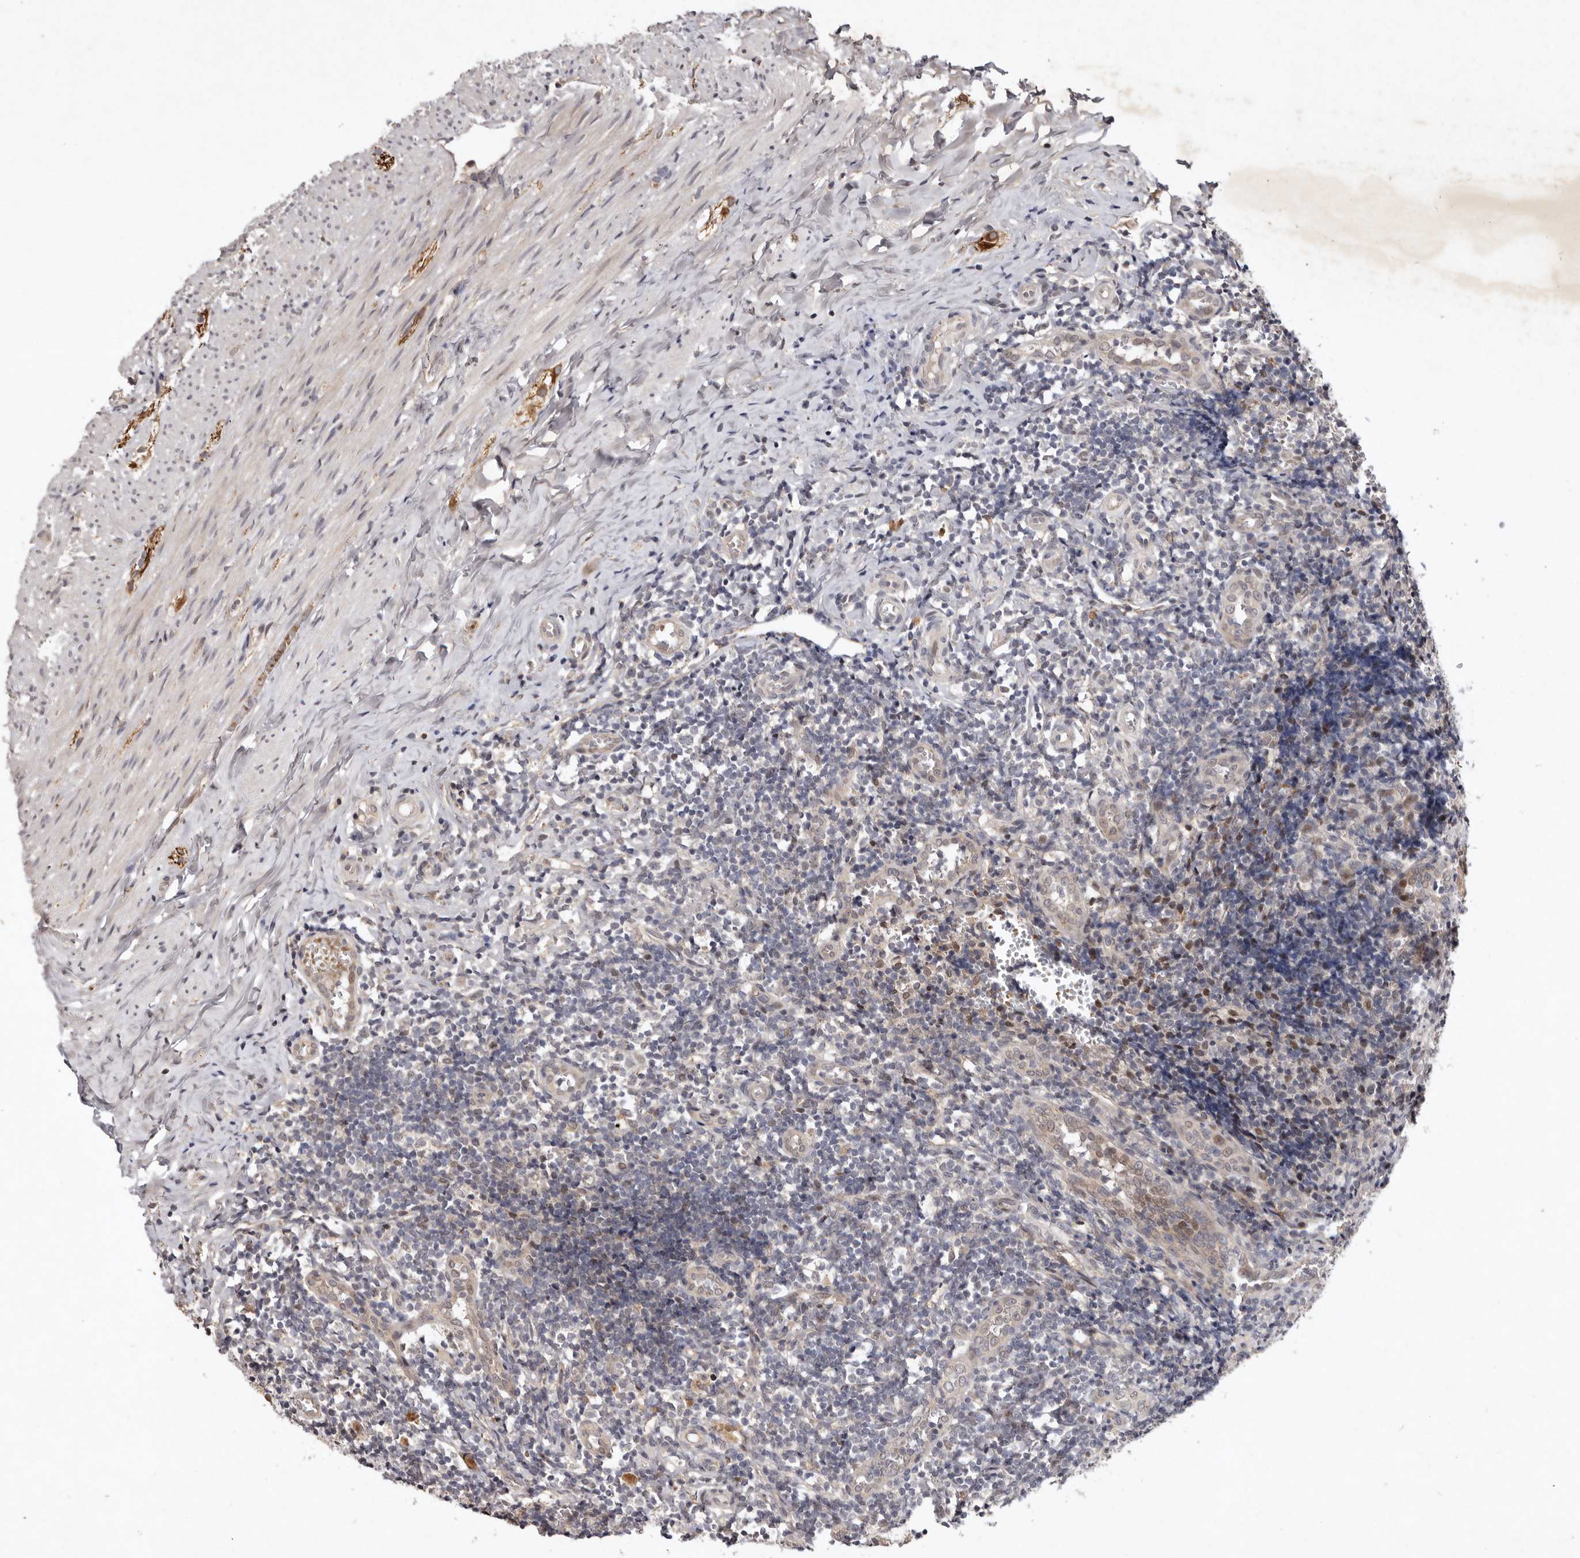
{"staining": {"intensity": "weak", "quantity": ">75%", "location": "cytoplasmic/membranous,nuclear"}, "tissue": "appendix", "cell_type": "Glandular cells", "image_type": "normal", "snomed": [{"axis": "morphology", "description": "Normal tissue, NOS"}, {"axis": "topography", "description": "Appendix"}], "caption": "Immunohistochemistry photomicrograph of unremarkable appendix: appendix stained using immunohistochemistry (IHC) exhibits low levels of weak protein expression localized specifically in the cytoplasmic/membranous,nuclear of glandular cells, appearing as a cytoplasmic/membranous,nuclear brown color.", "gene": "ABL1", "patient": {"sex": "male", "age": 8}}